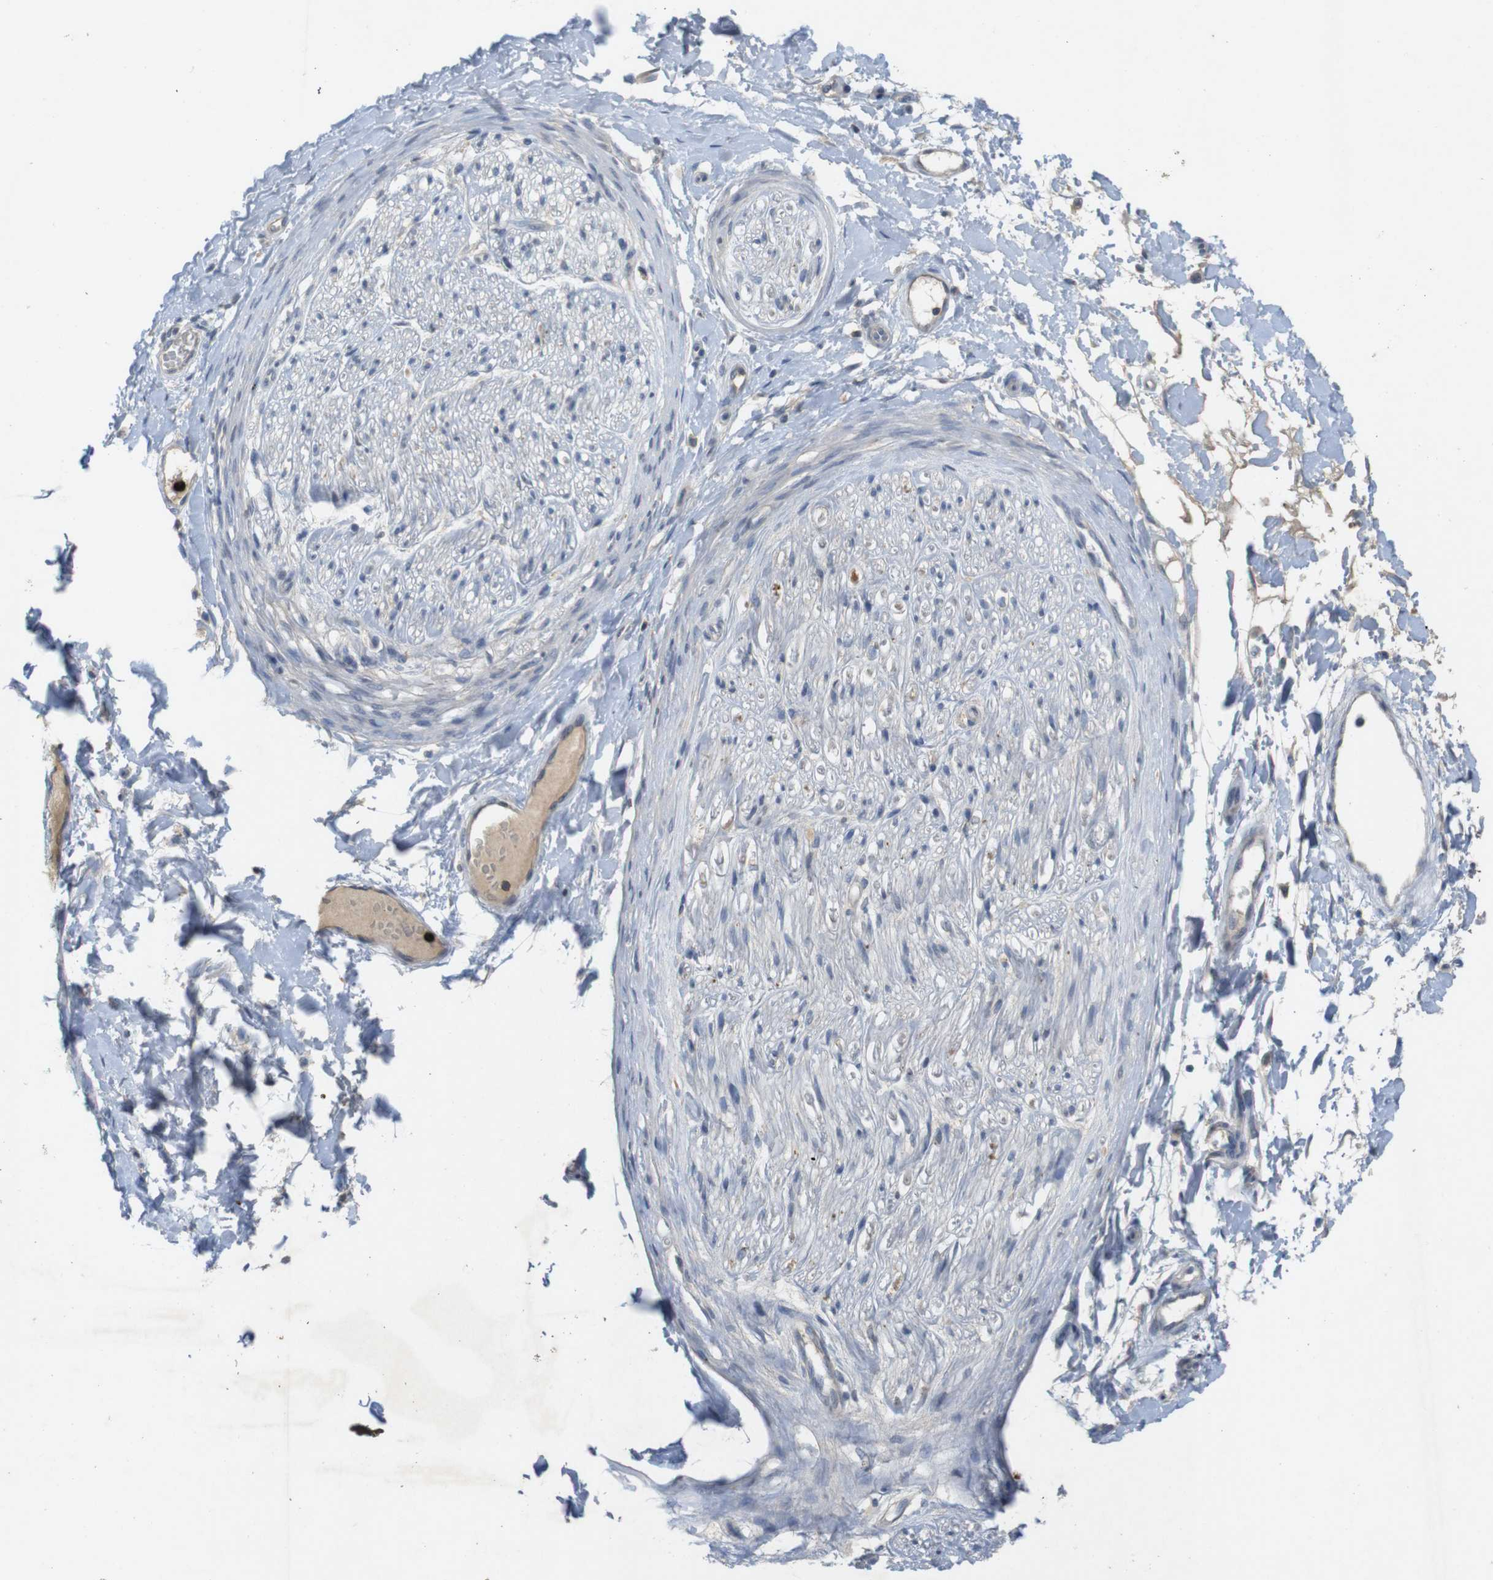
{"staining": {"intensity": "negative", "quantity": "none", "location": "none"}, "tissue": "adipose tissue", "cell_type": "Adipocytes", "image_type": "normal", "snomed": [{"axis": "morphology", "description": "Normal tissue, NOS"}, {"axis": "morphology", "description": "Squamous cell carcinoma, NOS"}, {"axis": "topography", "description": "Skin"}, {"axis": "topography", "description": "Peripheral nerve tissue"}], "caption": "Adipose tissue was stained to show a protein in brown. There is no significant expression in adipocytes. (Stains: DAB (3,3'-diaminobenzidine) IHC with hematoxylin counter stain, Microscopy: brightfield microscopy at high magnification).", "gene": "TSPAN14", "patient": {"sex": "male", "age": 83}}